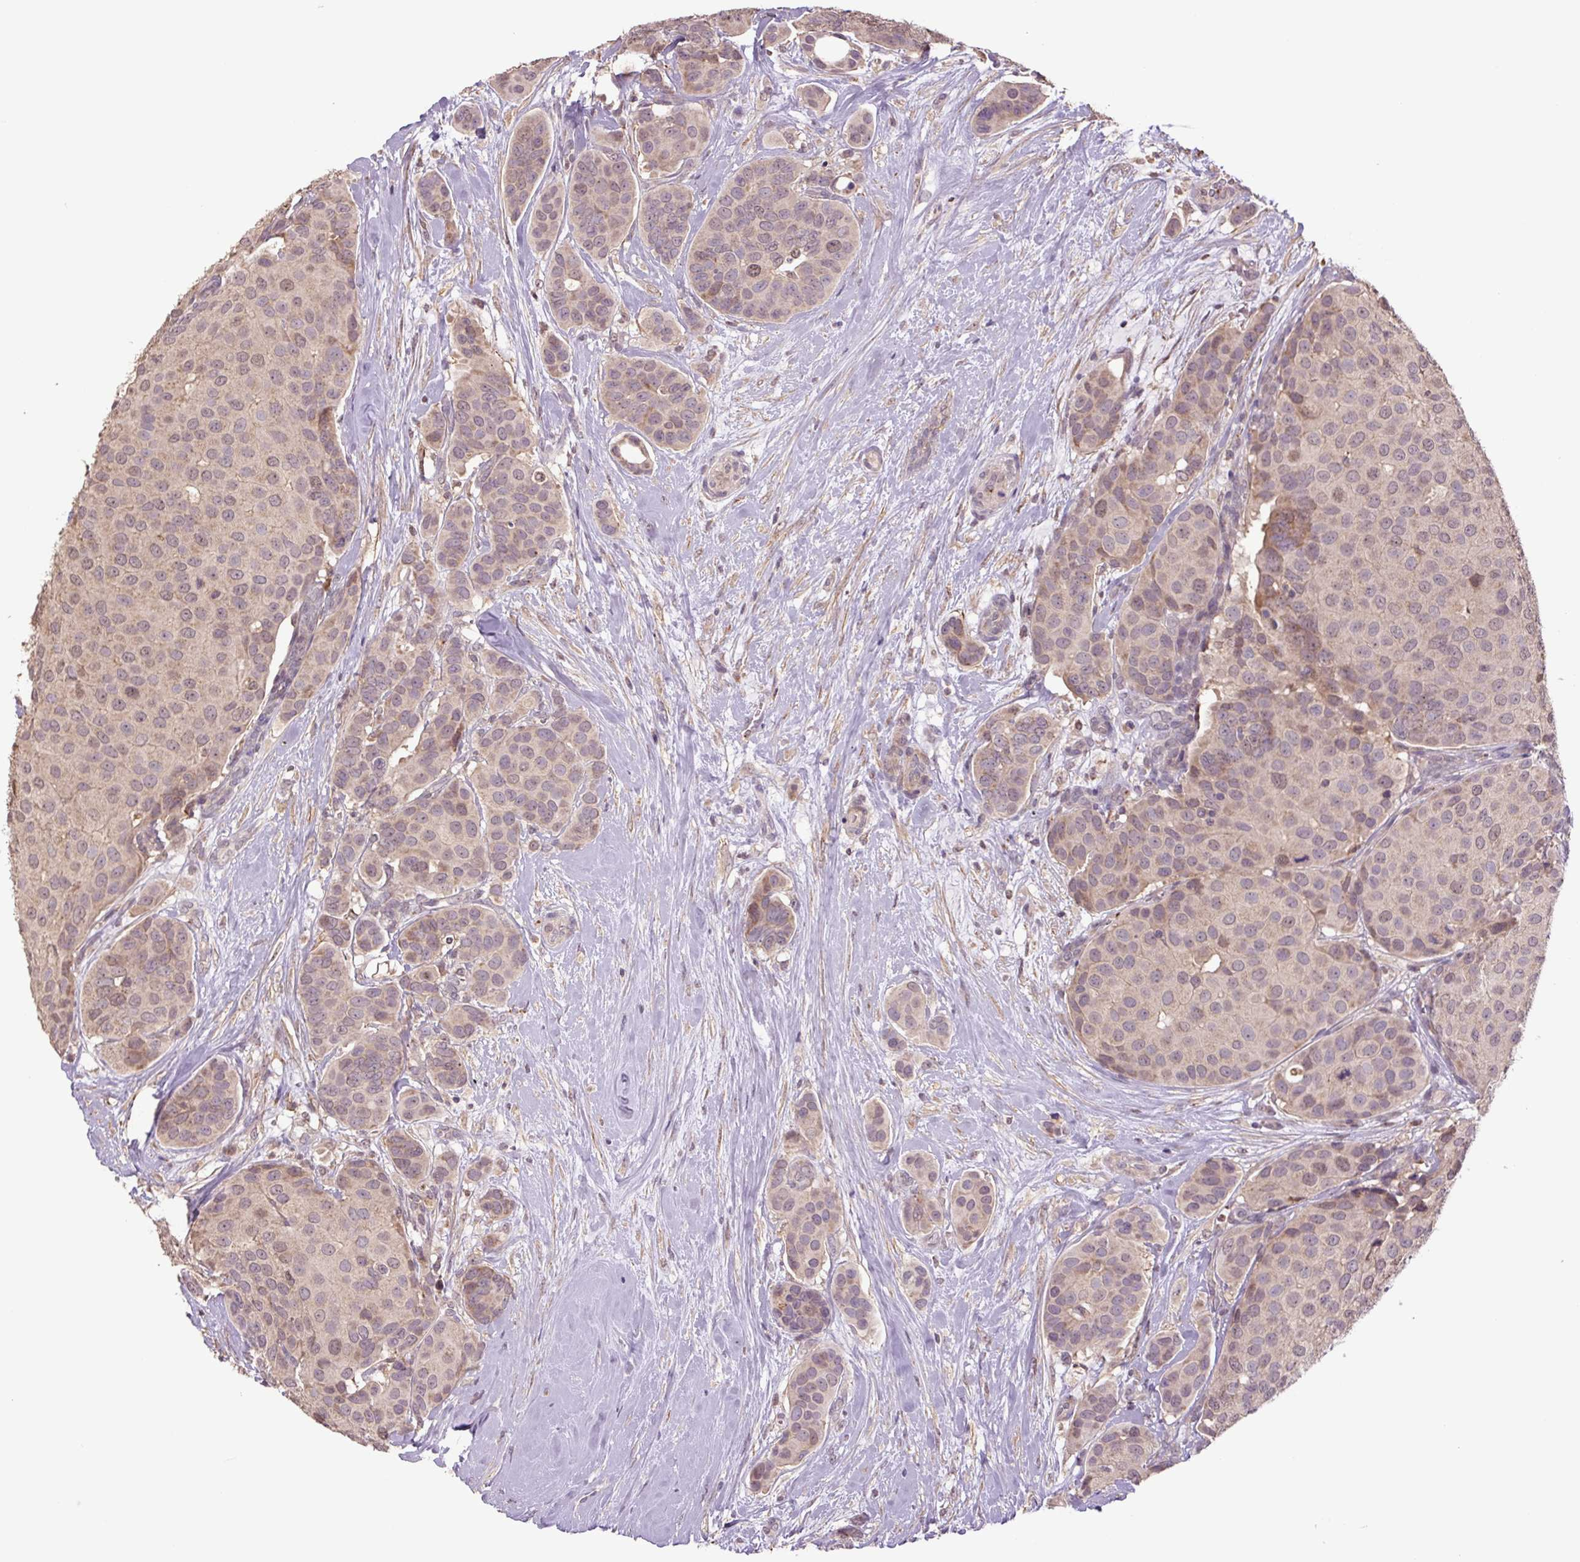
{"staining": {"intensity": "weak", "quantity": "<25%", "location": "cytoplasmic/membranous"}, "tissue": "breast cancer", "cell_type": "Tumor cells", "image_type": "cancer", "snomed": [{"axis": "morphology", "description": "Duct carcinoma"}, {"axis": "topography", "description": "Breast"}], "caption": "IHC image of breast invasive ductal carcinoma stained for a protein (brown), which exhibits no staining in tumor cells.", "gene": "TMEM160", "patient": {"sex": "female", "age": 70}}